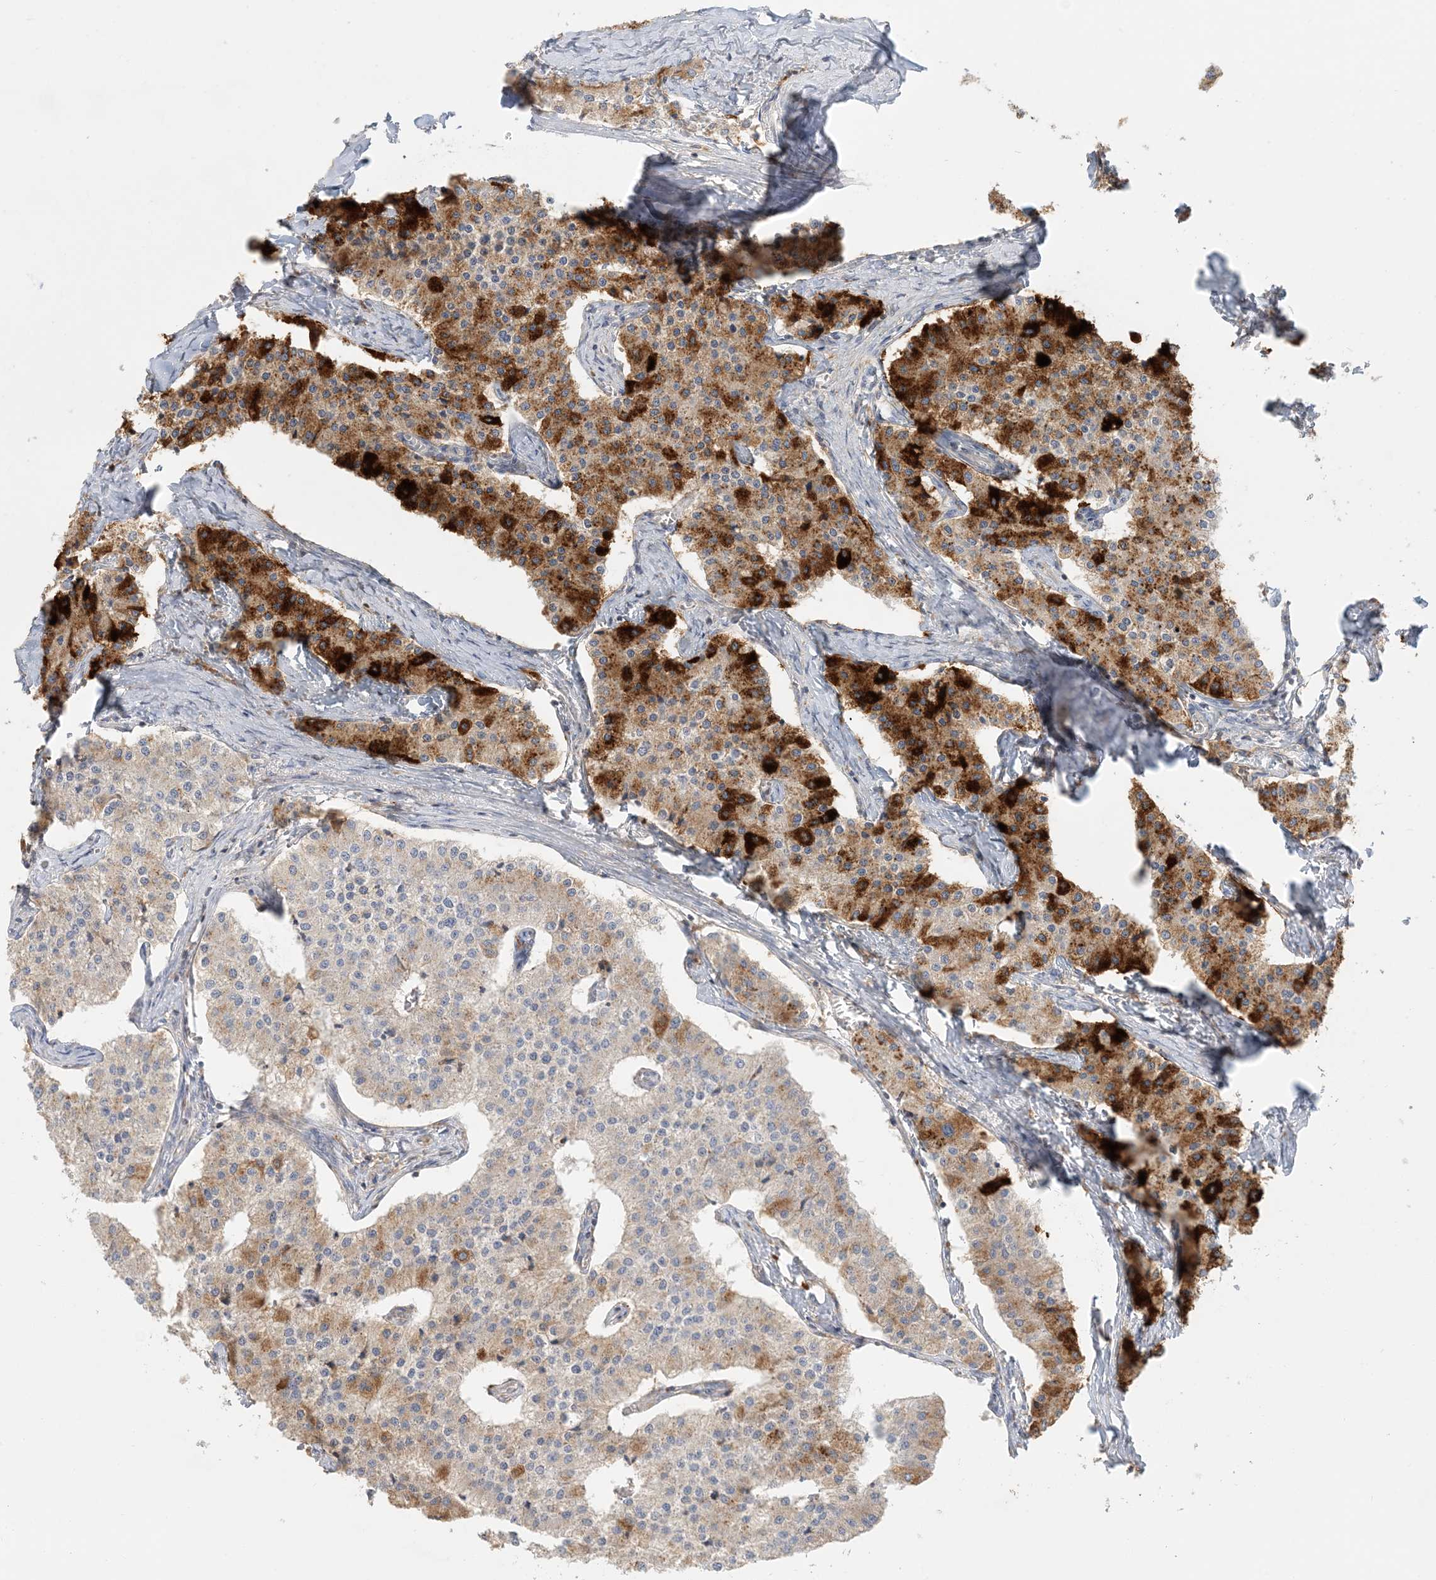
{"staining": {"intensity": "strong", "quantity": ">75%", "location": "cytoplasmic/membranous"}, "tissue": "carcinoid", "cell_type": "Tumor cells", "image_type": "cancer", "snomed": [{"axis": "morphology", "description": "Carcinoid, malignant, NOS"}, {"axis": "topography", "description": "Colon"}], "caption": "Protein analysis of carcinoid tissue reveals strong cytoplasmic/membranous staining in approximately >75% of tumor cells. (DAB (3,3'-diaminobenzidine) IHC, brown staining for protein, blue staining for nuclei).", "gene": "SPPL2A", "patient": {"sex": "female", "age": 52}}